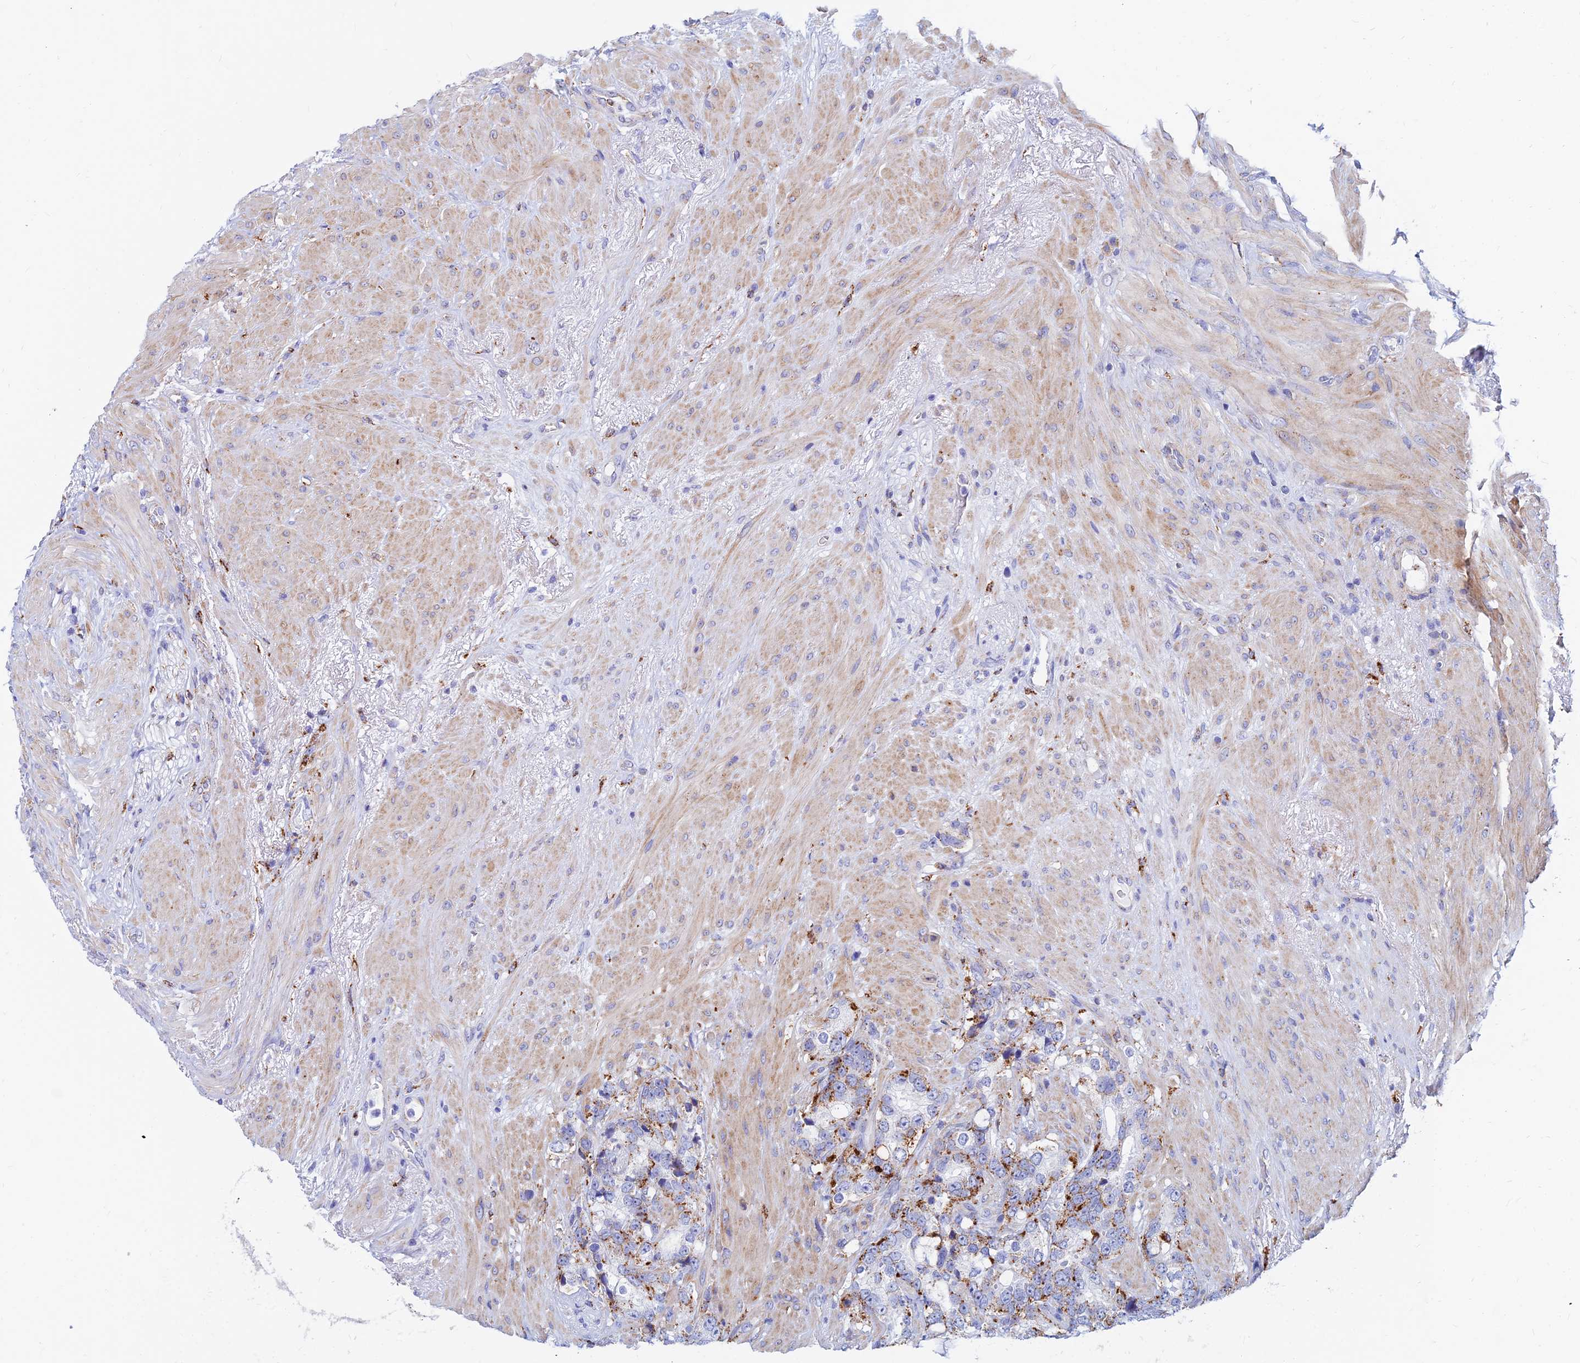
{"staining": {"intensity": "moderate", "quantity": "25%-75%", "location": "cytoplasmic/membranous"}, "tissue": "prostate cancer", "cell_type": "Tumor cells", "image_type": "cancer", "snomed": [{"axis": "morphology", "description": "Adenocarcinoma, High grade"}, {"axis": "topography", "description": "Prostate"}], "caption": "The histopathology image displays a brown stain indicating the presence of a protein in the cytoplasmic/membranous of tumor cells in prostate adenocarcinoma (high-grade).", "gene": "SPNS1", "patient": {"sex": "male", "age": 74}}